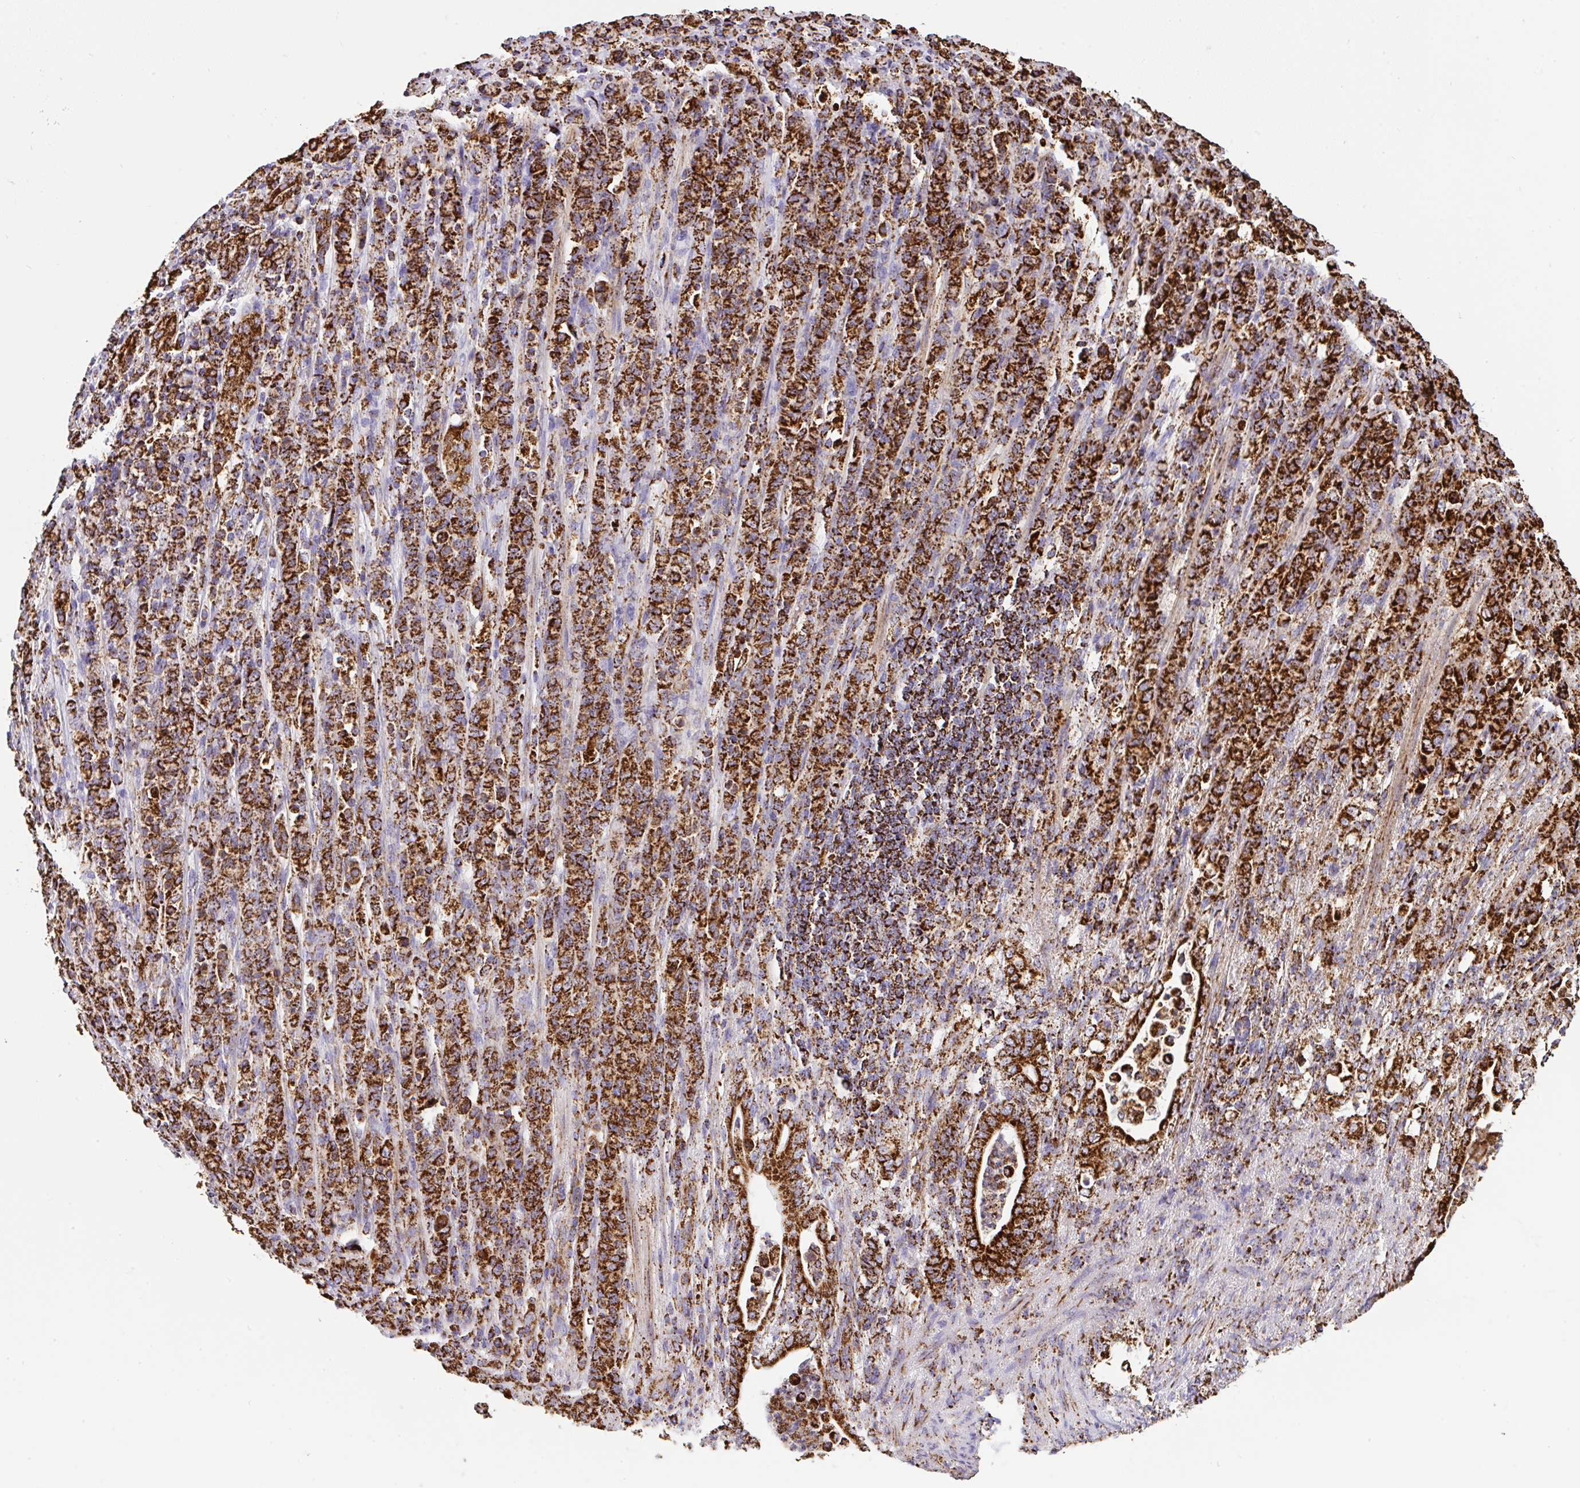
{"staining": {"intensity": "strong", "quantity": ">75%", "location": "cytoplasmic/membranous"}, "tissue": "stomach cancer", "cell_type": "Tumor cells", "image_type": "cancer", "snomed": [{"axis": "morphology", "description": "Normal tissue, NOS"}, {"axis": "morphology", "description": "Adenocarcinoma, NOS"}, {"axis": "topography", "description": "Stomach"}], "caption": "Immunohistochemical staining of stomach cancer reveals high levels of strong cytoplasmic/membranous expression in approximately >75% of tumor cells. The staining was performed using DAB (3,3'-diaminobenzidine) to visualize the protein expression in brown, while the nuclei were stained in blue with hematoxylin (Magnification: 20x).", "gene": "ANKRD33B", "patient": {"sex": "female", "age": 79}}